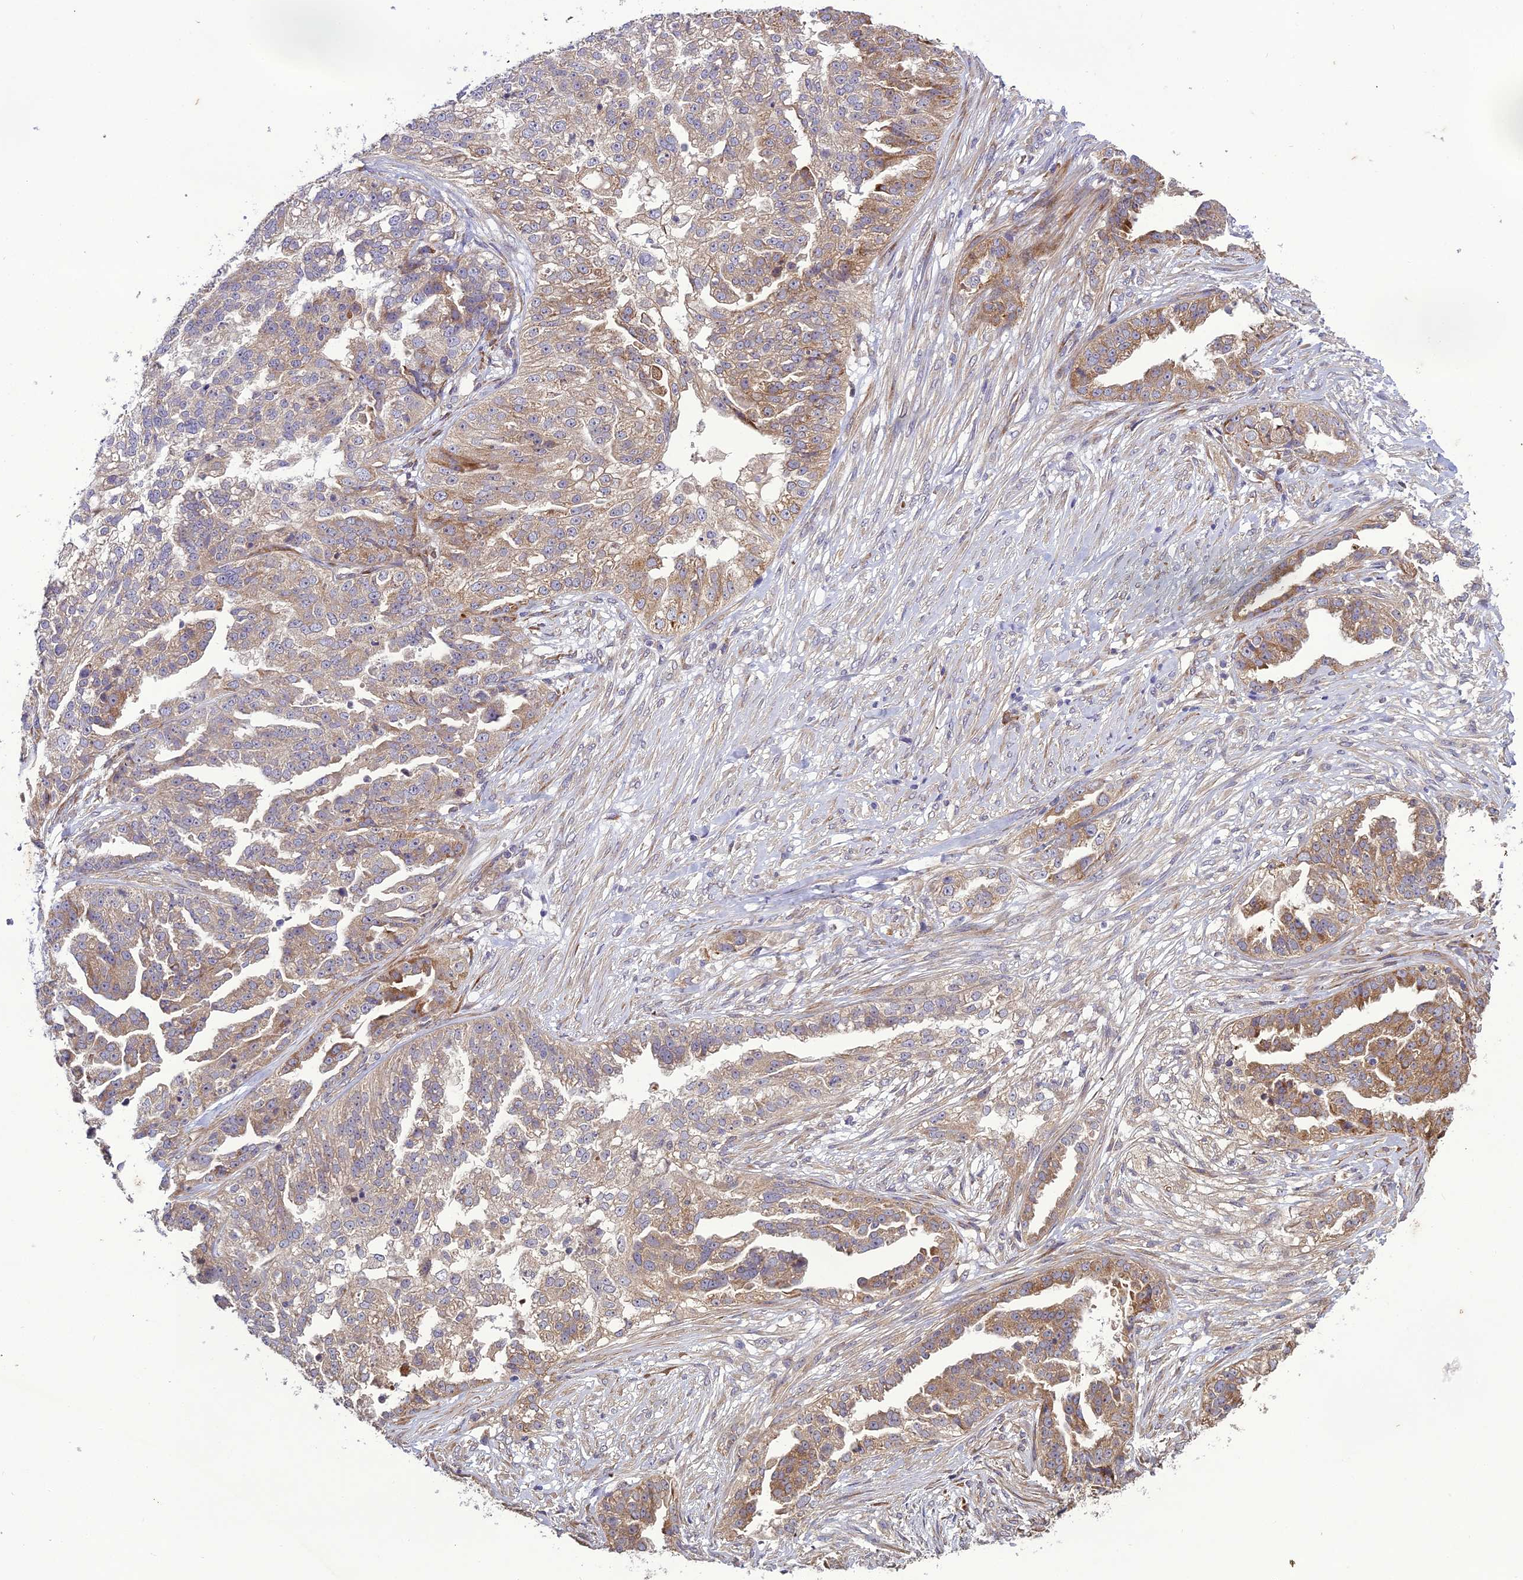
{"staining": {"intensity": "moderate", "quantity": "25%-75%", "location": "cytoplasmic/membranous"}, "tissue": "ovarian cancer", "cell_type": "Tumor cells", "image_type": "cancer", "snomed": [{"axis": "morphology", "description": "Cystadenocarcinoma, serous, NOS"}, {"axis": "topography", "description": "Ovary"}], "caption": "This photomicrograph demonstrates IHC staining of human ovarian cancer, with medium moderate cytoplasmic/membranous expression in about 25%-75% of tumor cells.", "gene": "CENPL", "patient": {"sex": "female", "age": 58}}